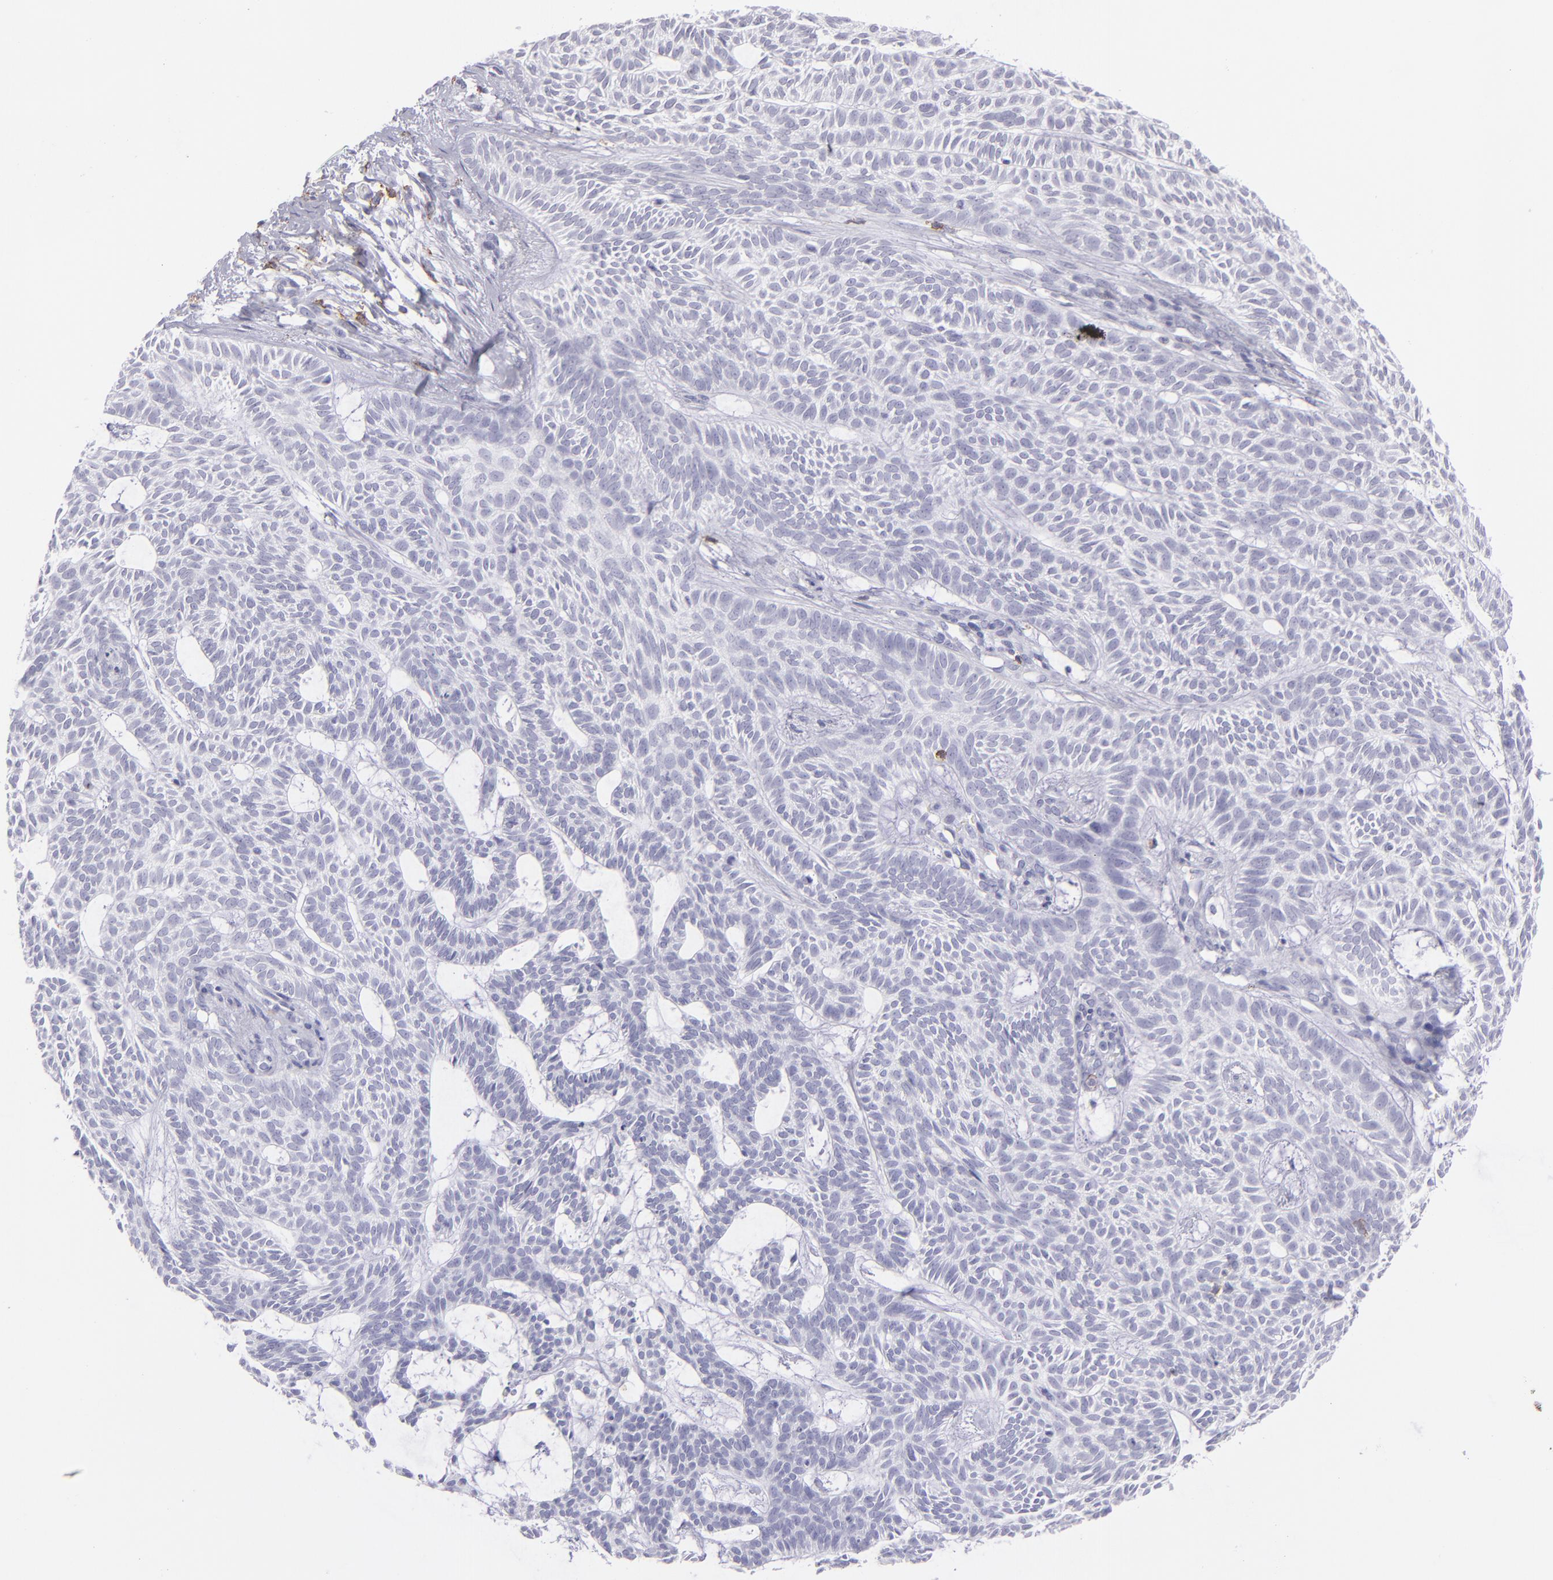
{"staining": {"intensity": "negative", "quantity": "none", "location": "none"}, "tissue": "skin cancer", "cell_type": "Tumor cells", "image_type": "cancer", "snomed": [{"axis": "morphology", "description": "Basal cell carcinoma"}, {"axis": "topography", "description": "Skin"}], "caption": "The image displays no staining of tumor cells in skin cancer.", "gene": "SELPLG", "patient": {"sex": "male", "age": 75}}